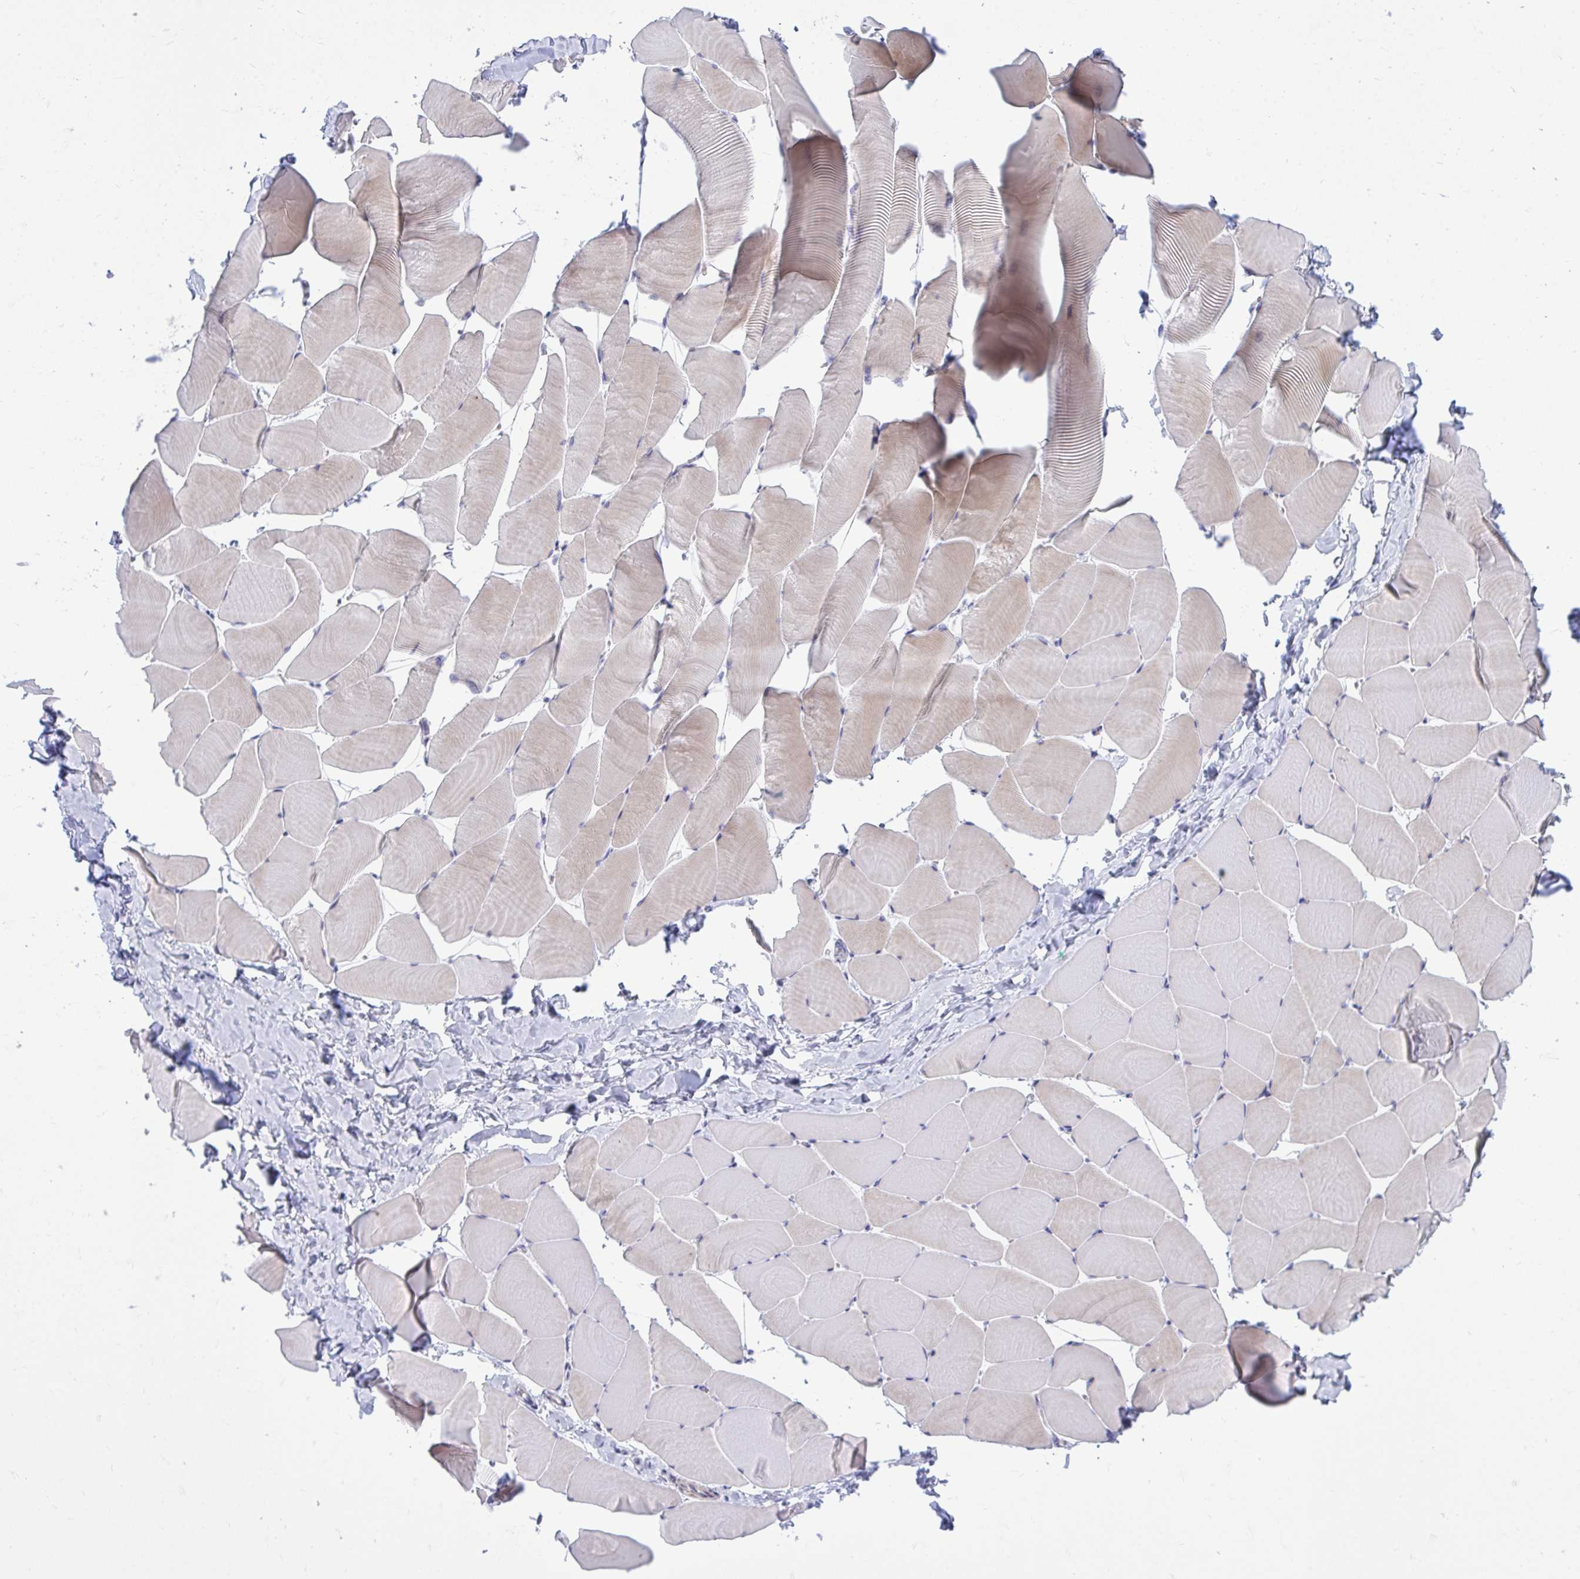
{"staining": {"intensity": "moderate", "quantity": "<25%", "location": "cytoplasmic/membranous"}, "tissue": "skeletal muscle", "cell_type": "Myocytes", "image_type": "normal", "snomed": [{"axis": "morphology", "description": "Normal tissue, NOS"}, {"axis": "topography", "description": "Skeletal muscle"}], "caption": "IHC image of benign skeletal muscle stained for a protein (brown), which demonstrates low levels of moderate cytoplasmic/membranous staining in approximately <25% of myocytes.", "gene": "HMBOX1", "patient": {"sex": "male", "age": 25}}